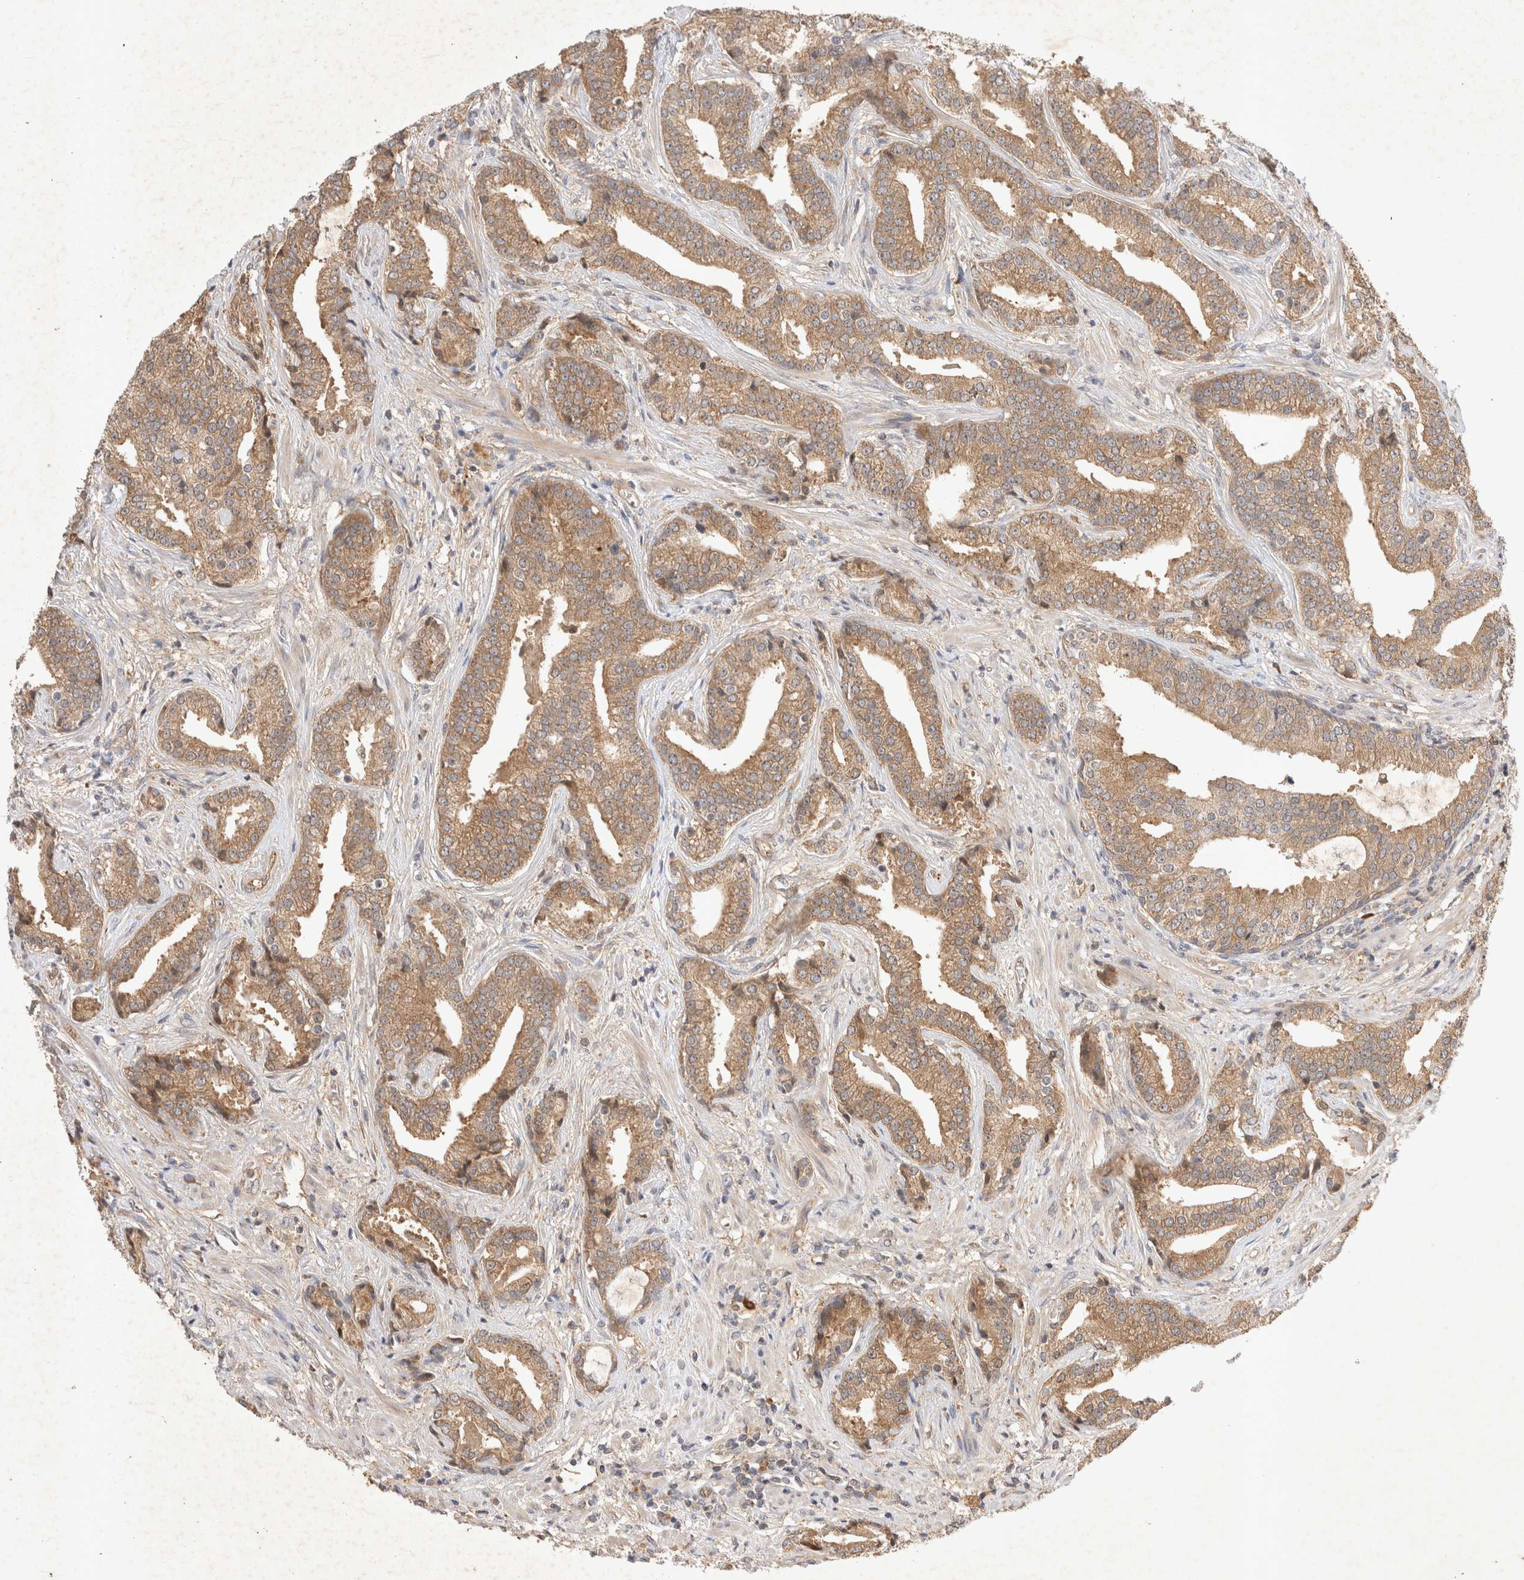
{"staining": {"intensity": "moderate", "quantity": ">75%", "location": "cytoplasmic/membranous"}, "tissue": "prostate cancer", "cell_type": "Tumor cells", "image_type": "cancer", "snomed": [{"axis": "morphology", "description": "Adenocarcinoma, Low grade"}, {"axis": "topography", "description": "Prostate"}], "caption": "Immunohistochemical staining of adenocarcinoma (low-grade) (prostate) displays medium levels of moderate cytoplasmic/membranous staining in approximately >75% of tumor cells.", "gene": "YES1", "patient": {"sex": "male", "age": 67}}